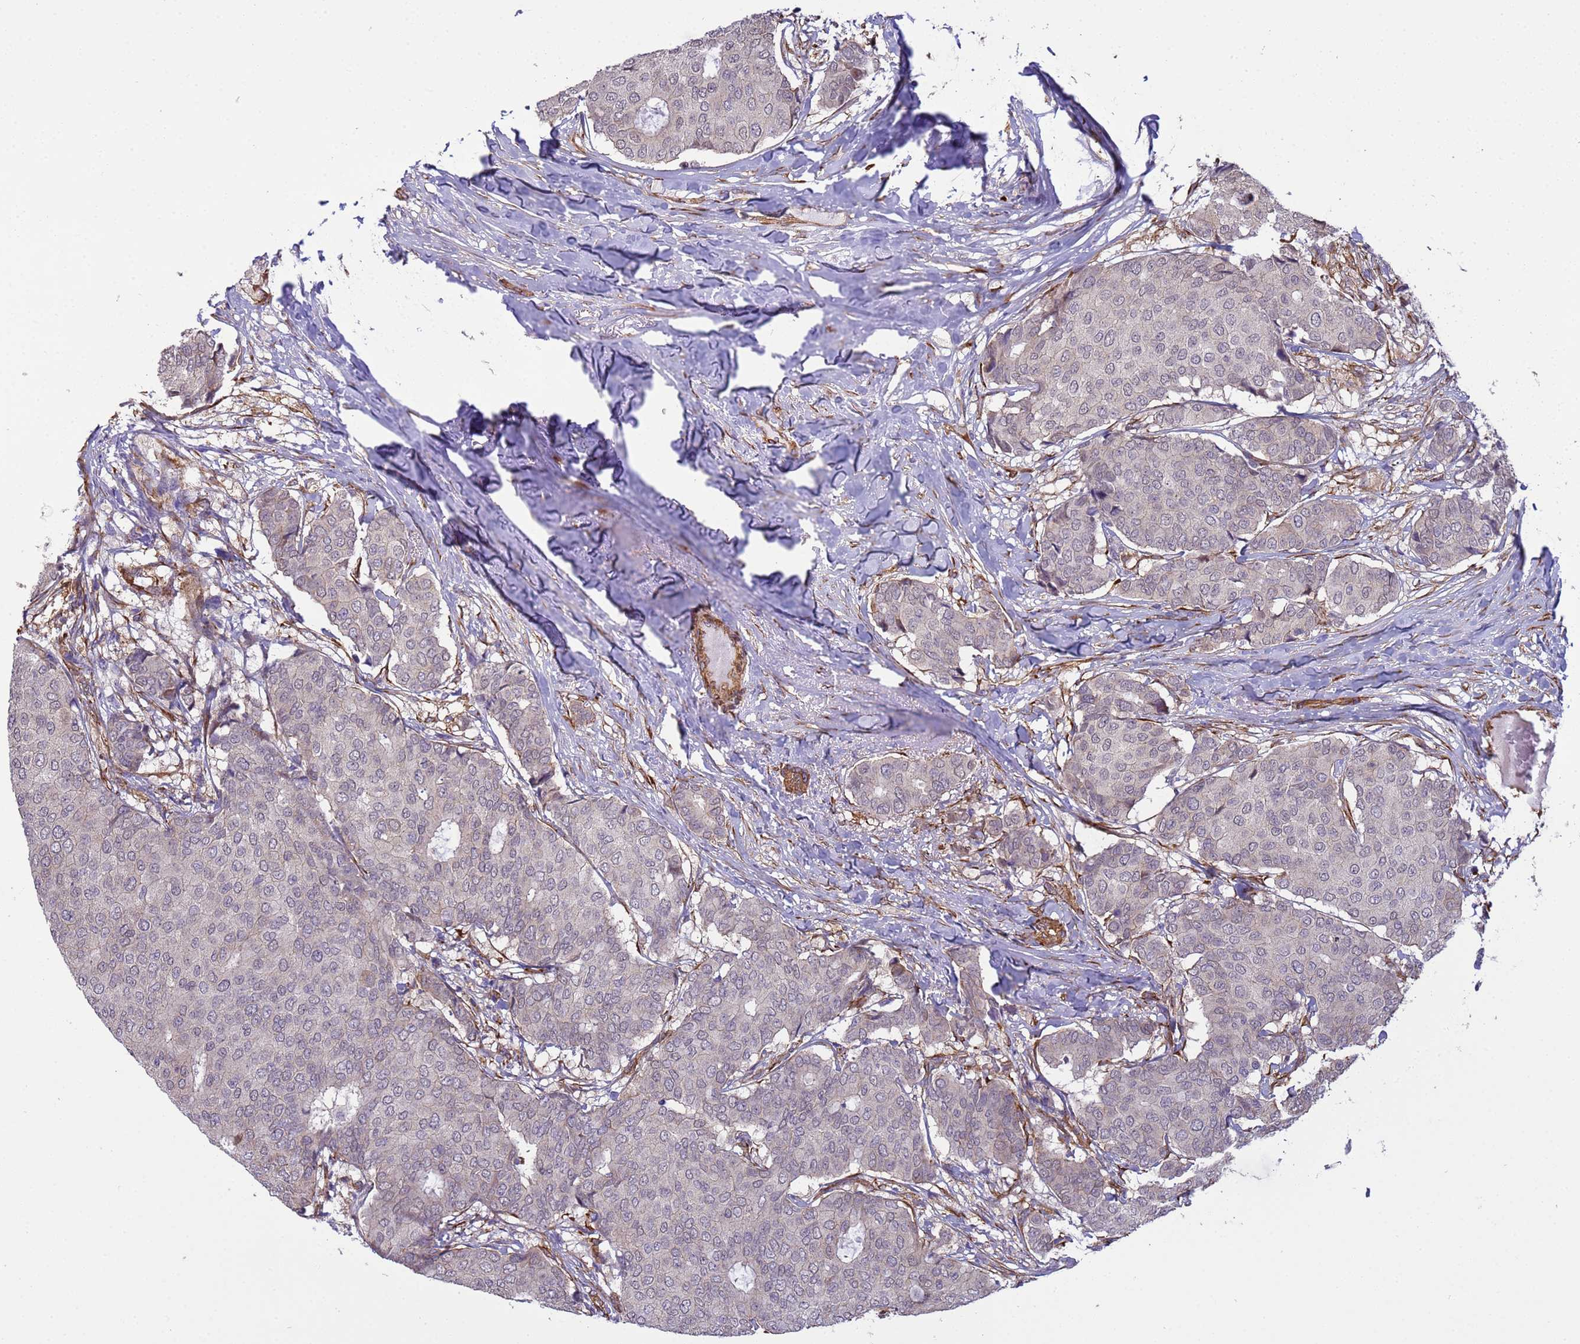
{"staining": {"intensity": "negative", "quantity": "none", "location": "none"}, "tissue": "breast cancer", "cell_type": "Tumor cells", "image_type": "cancer", "snomed": [{"axis": "morphology", "description": "Lobular carcinoma"}, {"axis": "topography", "description": "Breast"}], "caption": "Tumor cells show no significant protein staining in breast lobular carcinoma.", "gene": "ITGB4", "patient": {"sex": "female", "age": 59}}